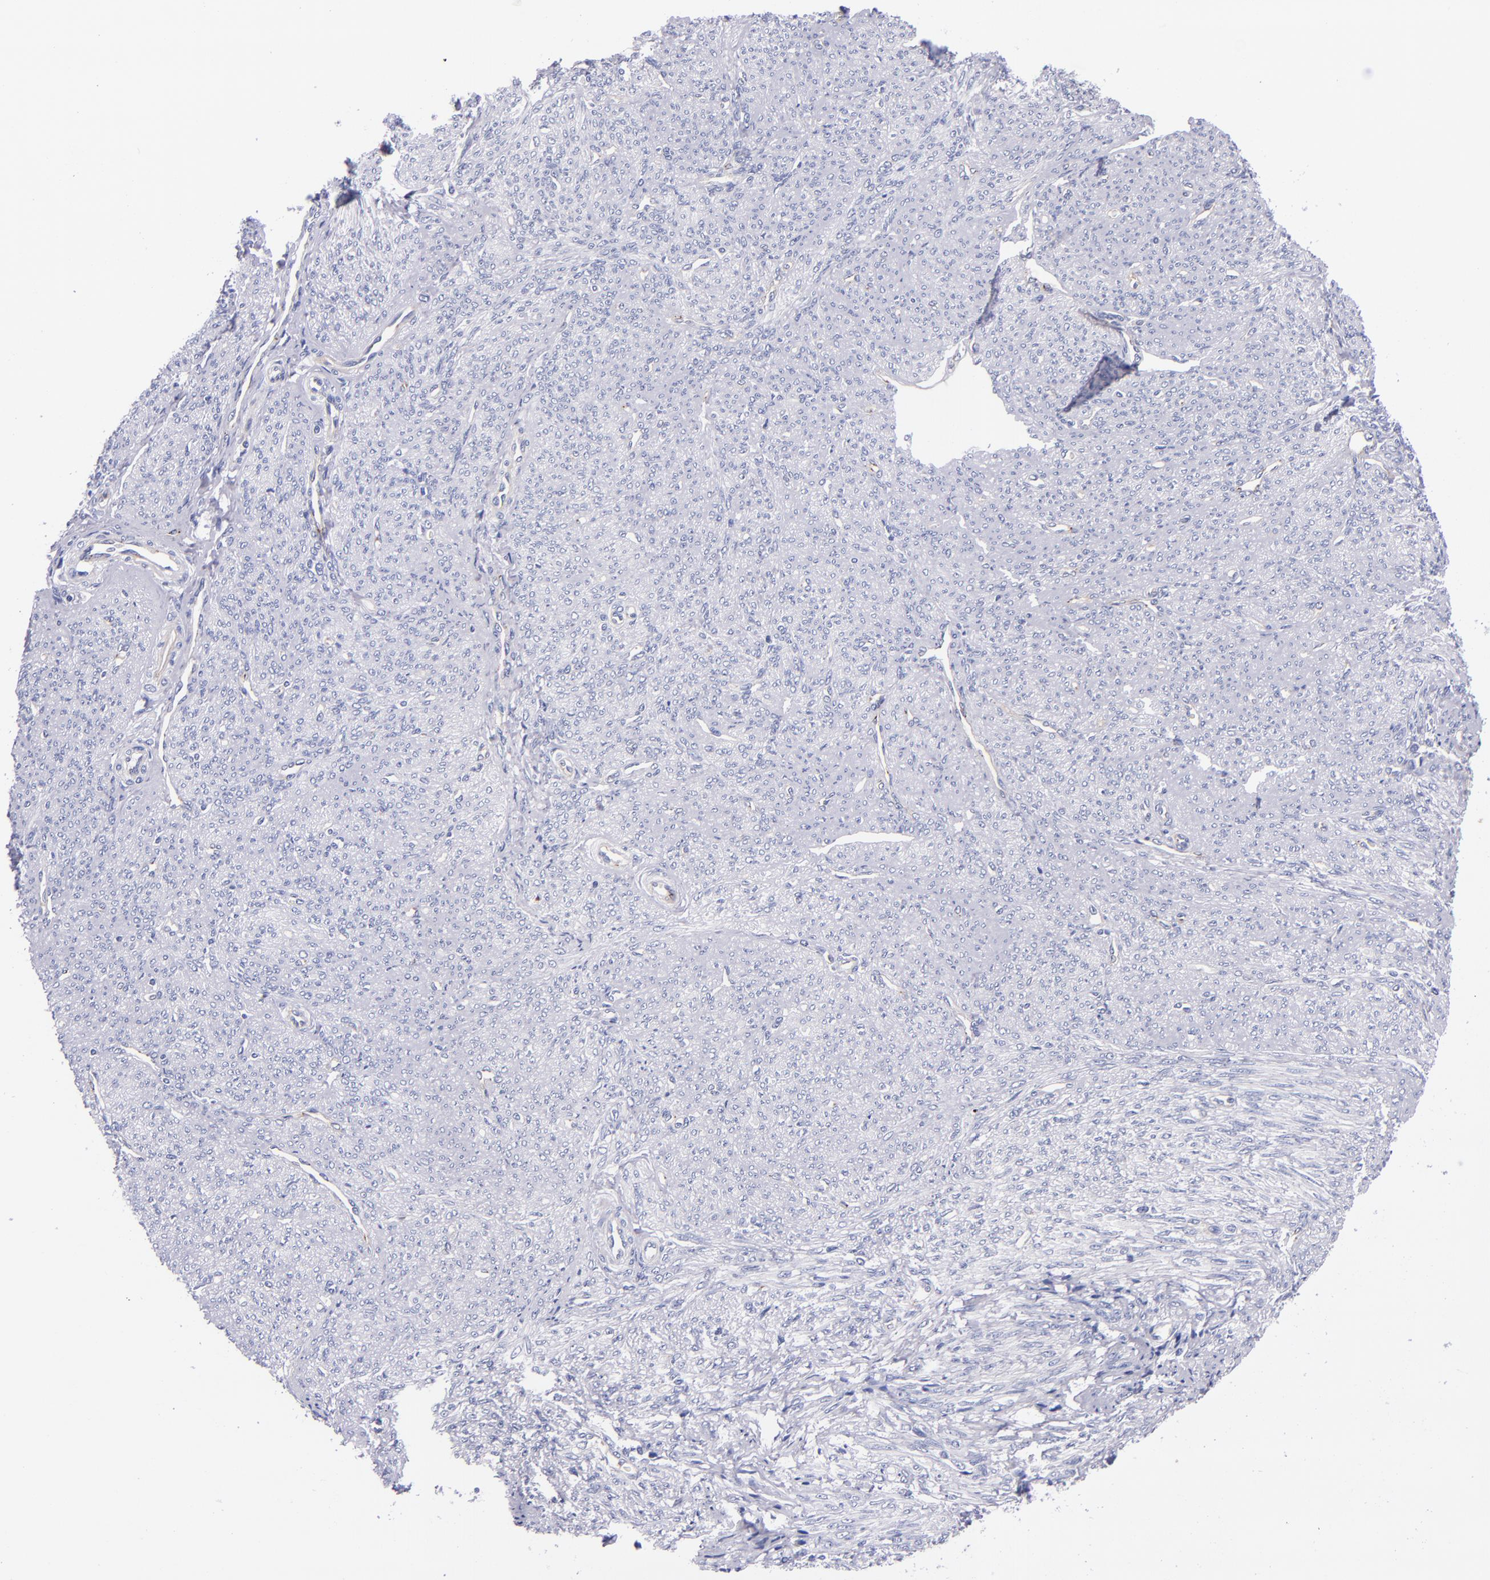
{"staining": {"intensity": "negative", "quantity": "none", "location": "none"}, "tissue": "smooth muscle", "cell_type": "Smooth muscle cells", "image_type": "normal", "snomed": [{"axis": "morphology", "description": "Normal tissue, NOS"}, {"axis": "topography", "description": "Cervix"}, {"axis": "topography", "description": "Endometrium"}], "caption": "A high-resolution micrograph shows immunohistochemistry (IHC) staining of normal smooth muscle, which shows no significant expression in smooth muscle cells. Nuclei are stained in blue.", "gene": "NOS3", "patient": {"sex": "female", "age": 65}}